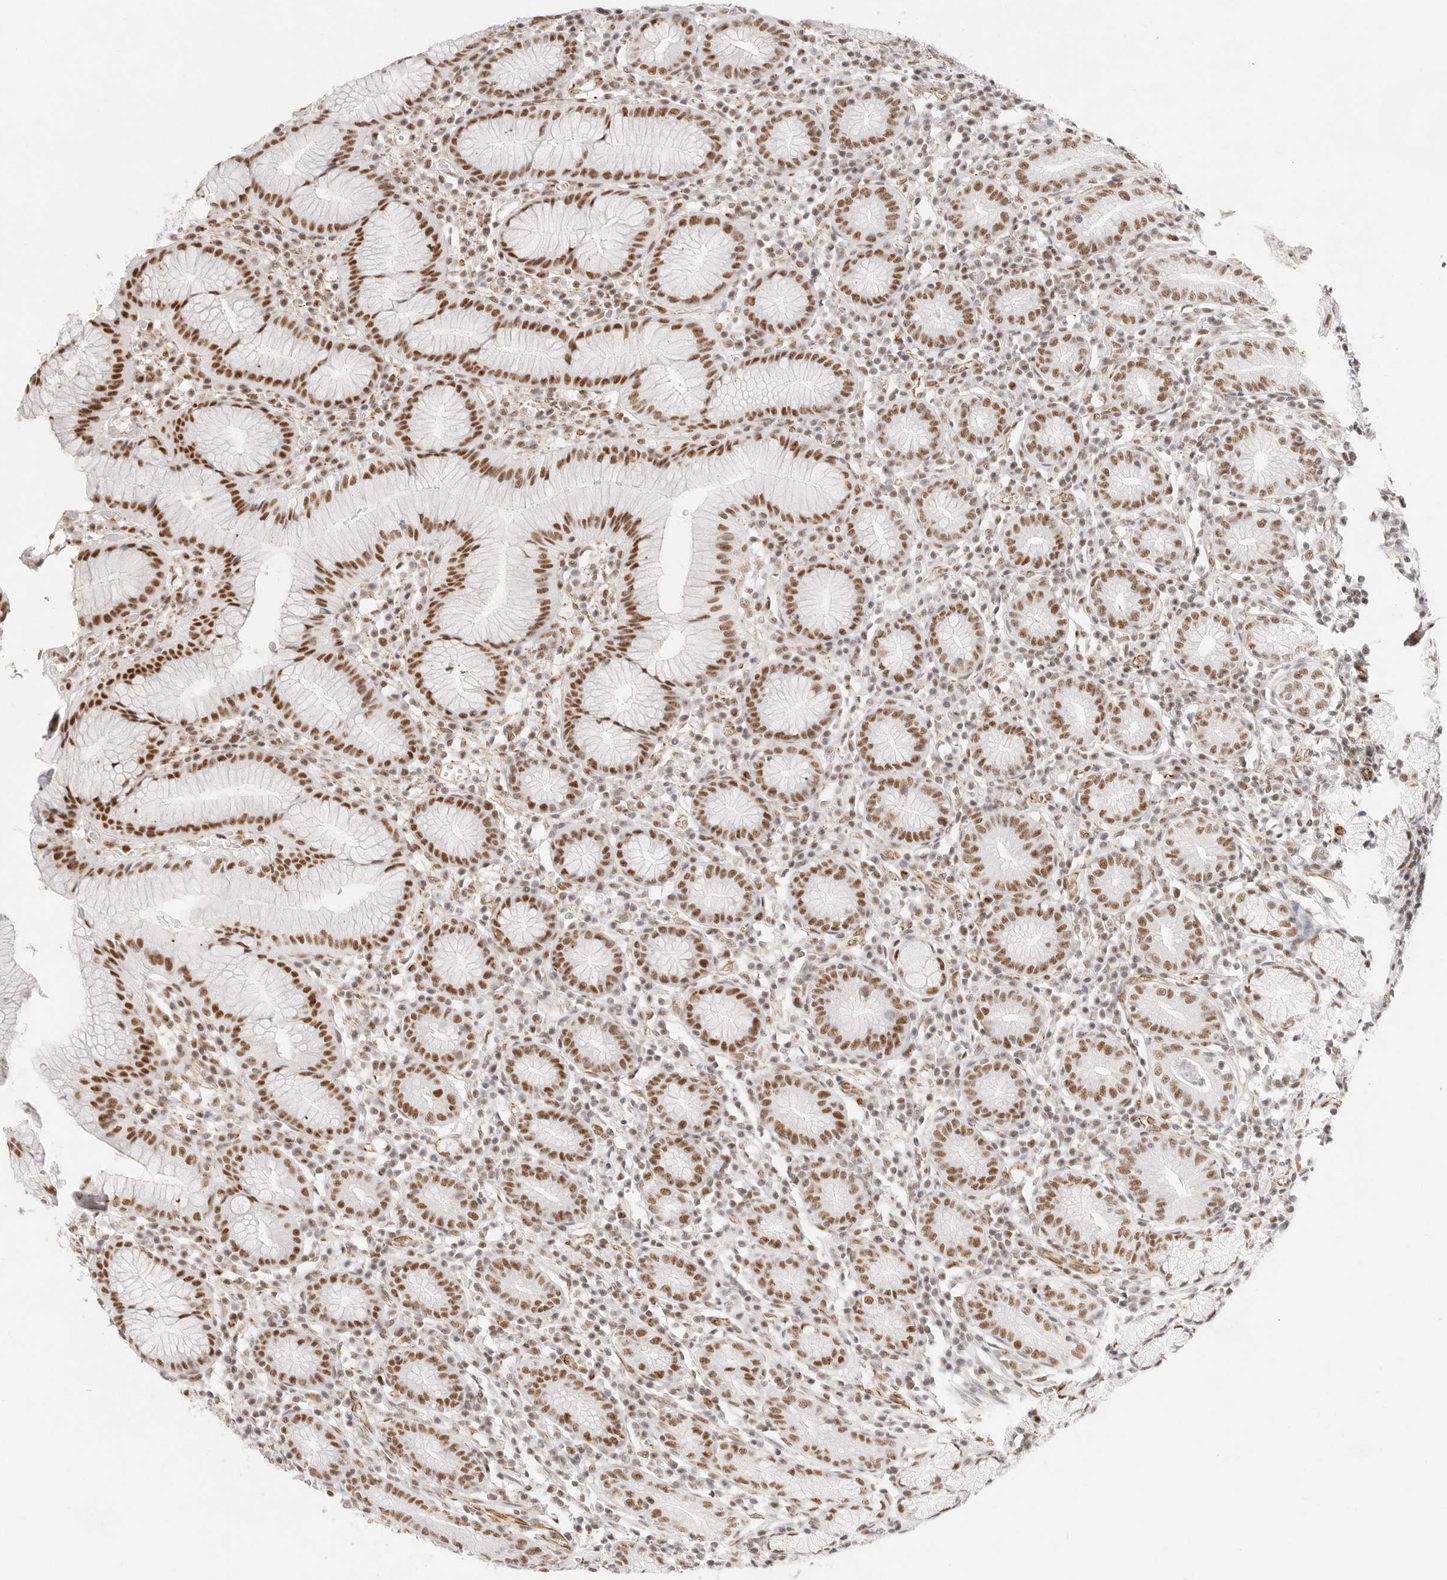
{"staining": {"intensity": "strong", "quantity": "25%-75%", "location": "nuclear"}, "tissue": "stomach", "cell_type": "Glandular cells", "image_type": "normal", "snomed": [{"axis": "morphology", "description": "Normal tissue, NOS"}, {"axis": "topography", "description": "Stomach"}], "caption": "Protein staining demonstrates strong nuclear staining in approximately 25%-75% of glandular cells in unremarkable stomach.", "gene": "ZC3H11A", "patient": {"sex": "male", "age": 55}}